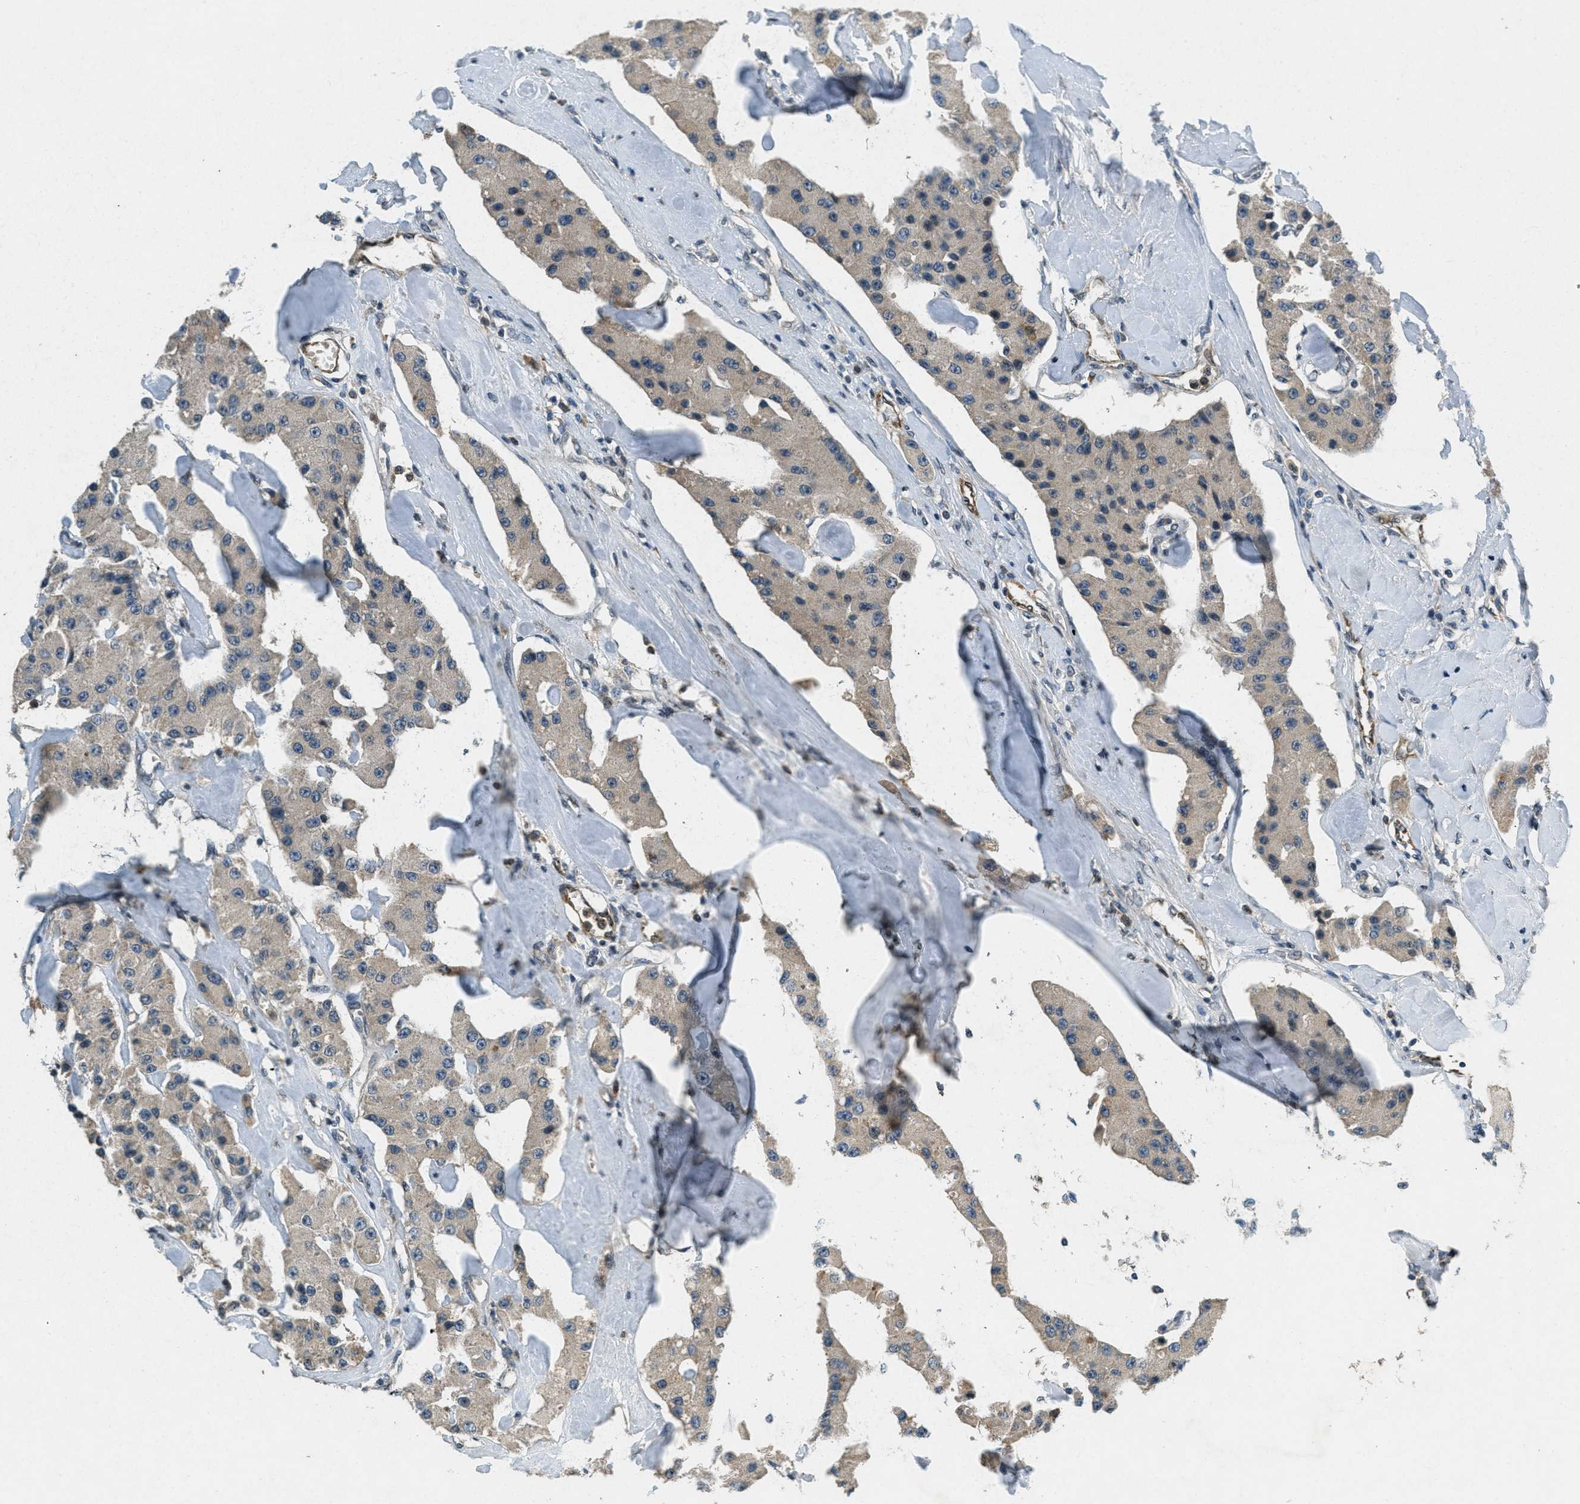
{"staining": {"intensity": "weak", "quantity": "25%-75%", "location": "cytoplasmic/membranous"}, "tissue": "carcinoid", "cell_type": "Tumor cells", "image_type": "cancer", "snomed": [{"axis": "morphology", "description": "Carcinoid, malignant, NOS"}, {"axis": "topography", "description": "Pancreas"}], "caption": "Immunohistochemistry (IHC) image of neoplastic tissue: carcinoid stained using immunohistochemistry shows low levels of weak protein expression localized specifically in the cytoplasmic/membranous of tumor cells, appearing as a cytoplasmic/membranous brown color.", "gene": "RAB3D", "patient": {"sex": "male", "age": 41}}